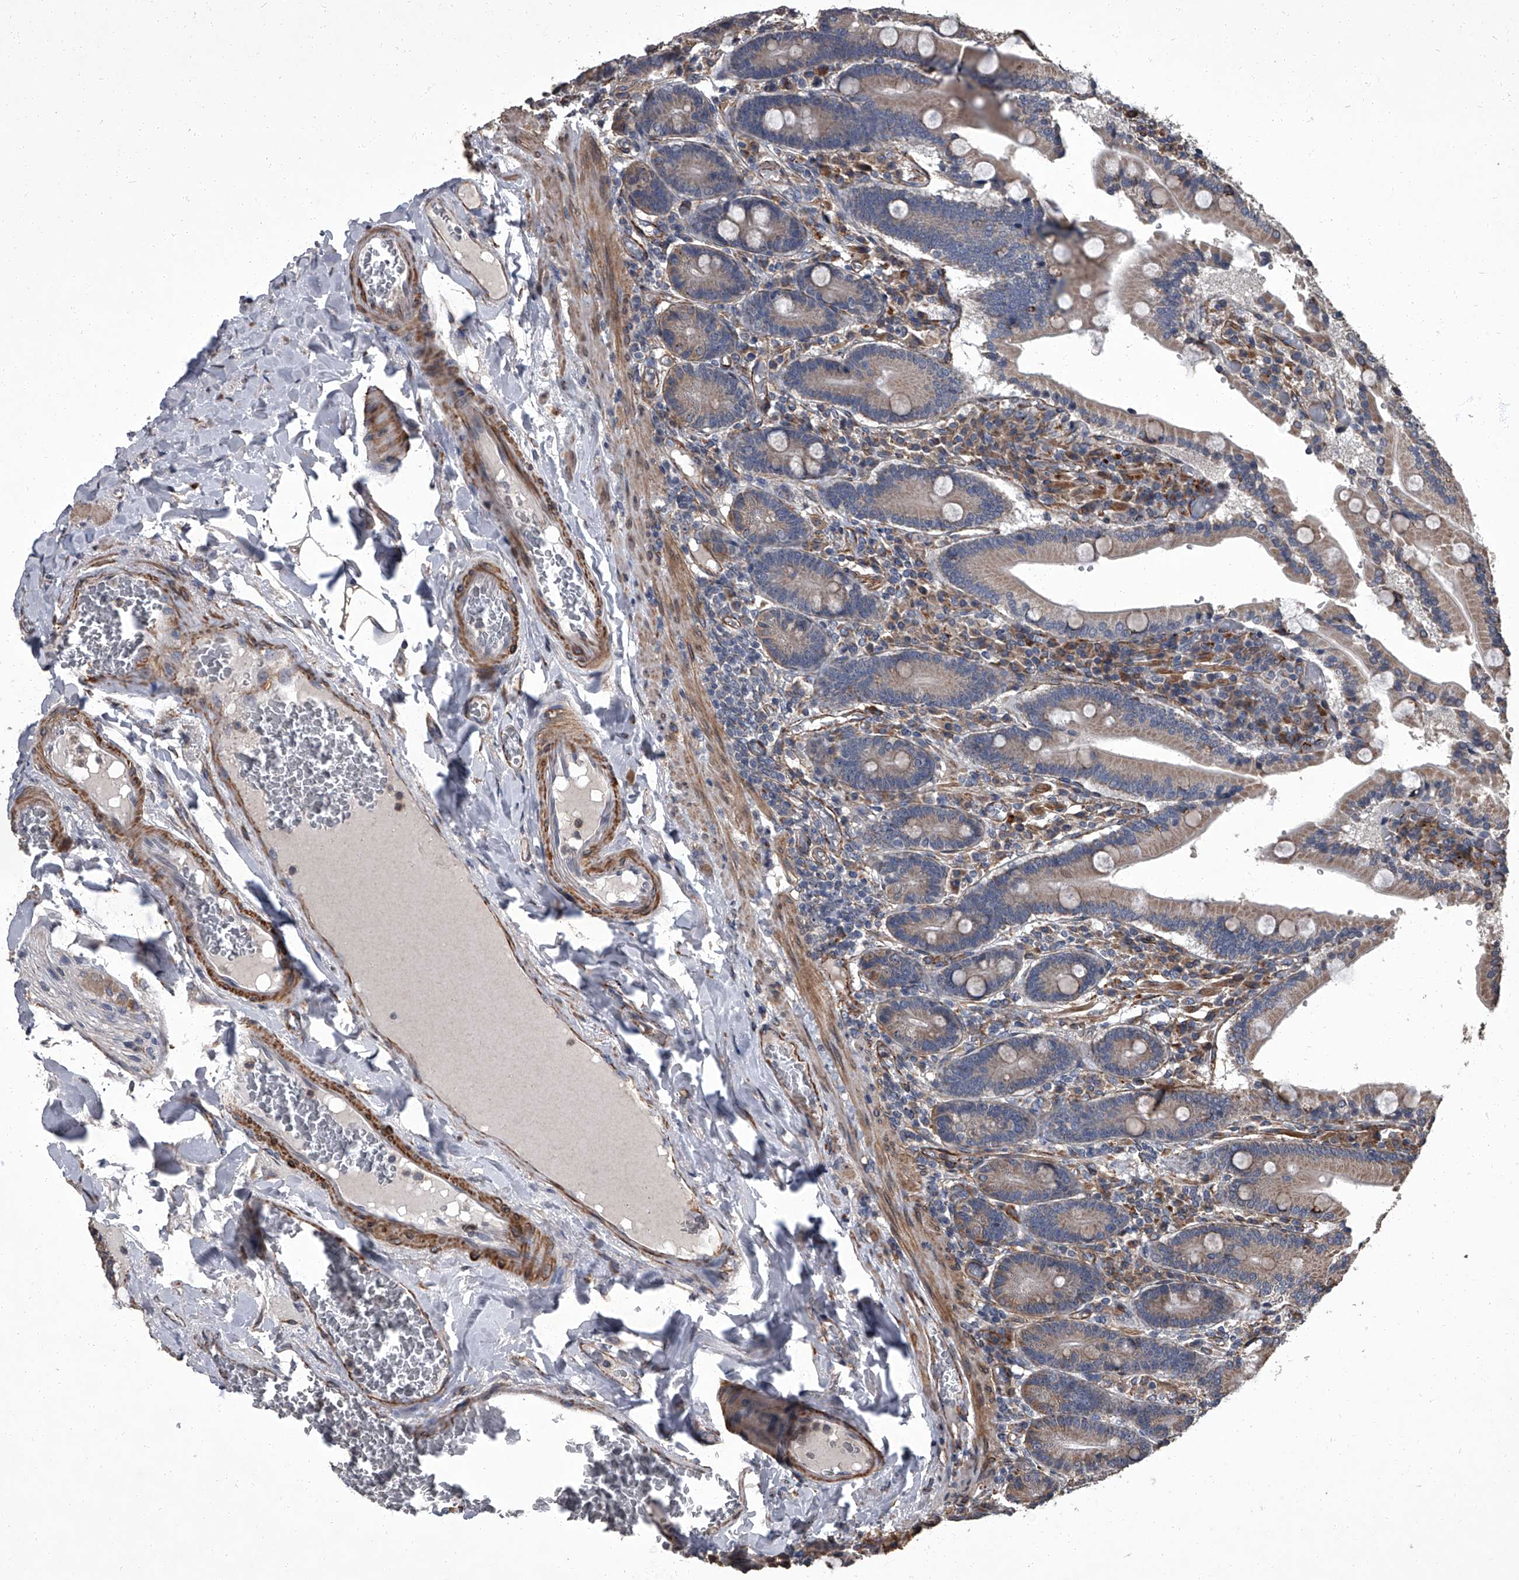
{"staining": {"intensity": "weak", "quantity": ">75%", "location": "cytoplasmic/membranous"}, "tissue": "duodenum", "cell_type": "Glandular cells", "image_type": "normal", "snomed": [{"axis": "morphology", "description": "Normal tissue, NOS"}, {"axis": "topography", "description": "Duodenum"}], "caption": "This micrograph reveals unremarkable duodenum stained with IHC to label a protein in brown. The cytoplasmic/membranous of glandular cells show weak positivity for the protein. Nuclei are counter-stained blue.", "gene": "SIRT4", "patient": {"sex": "female", "age": 62}}